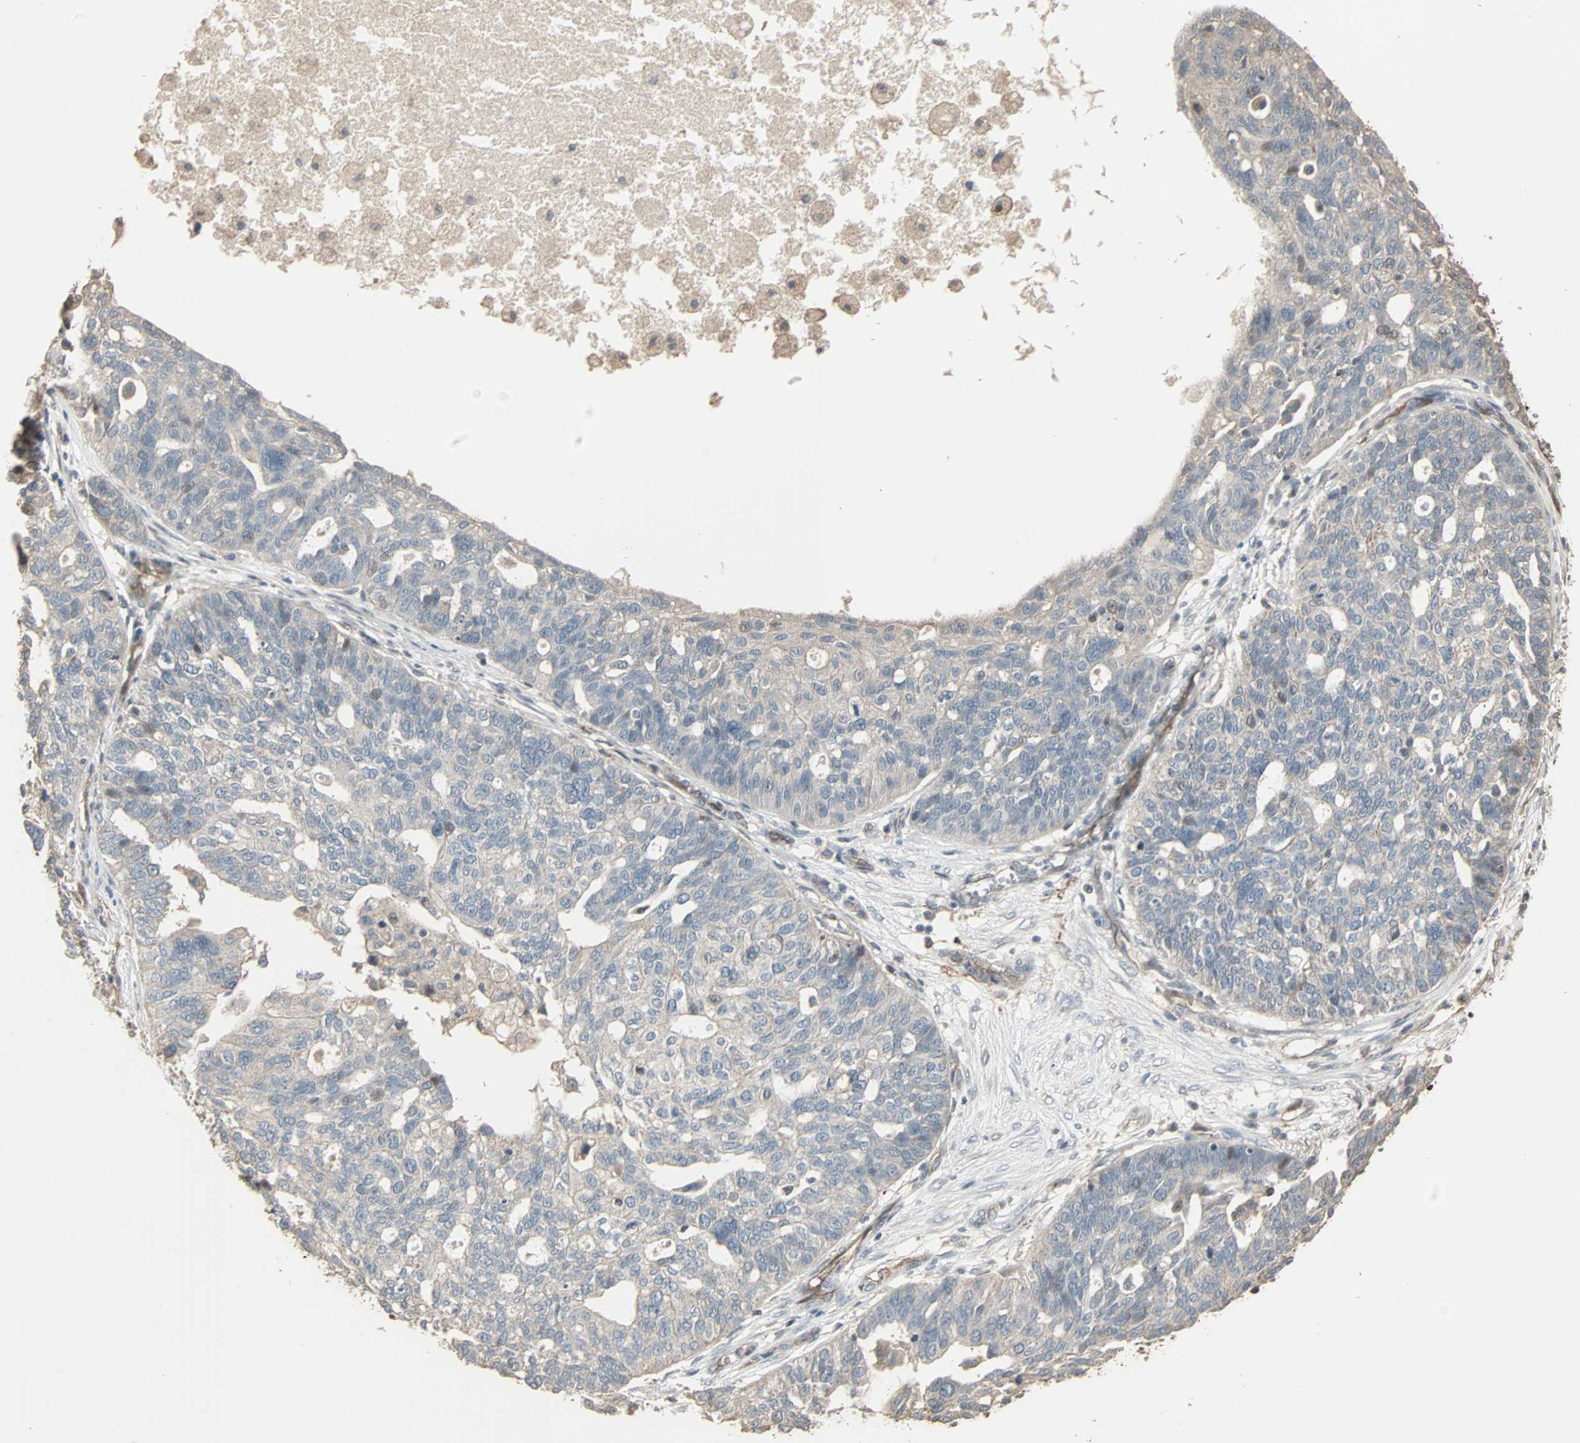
{"staining": {"intensity": "weak", "quantity": "<25%", "location": "cytoplasmic/membranous"}, "tissue": "ovarian cancer", "cell_type": "Tumor cells", "image_type": "cancer", "snomed": [{"axis": "morphology", "description": "Cystadenocarcinoma, serous, NOS"}, {"axis": "topography", "description": "Ovary"}], "caption": "Immunohistochemistry photomicrograph of neoplastic tissue: serous cystadenocarcinoma (ovarian) stained with DAB reveals no significant protein expression in tumor cells.", "gene": "CALCRL", "patient": {"sex": "female", "age": 59}}